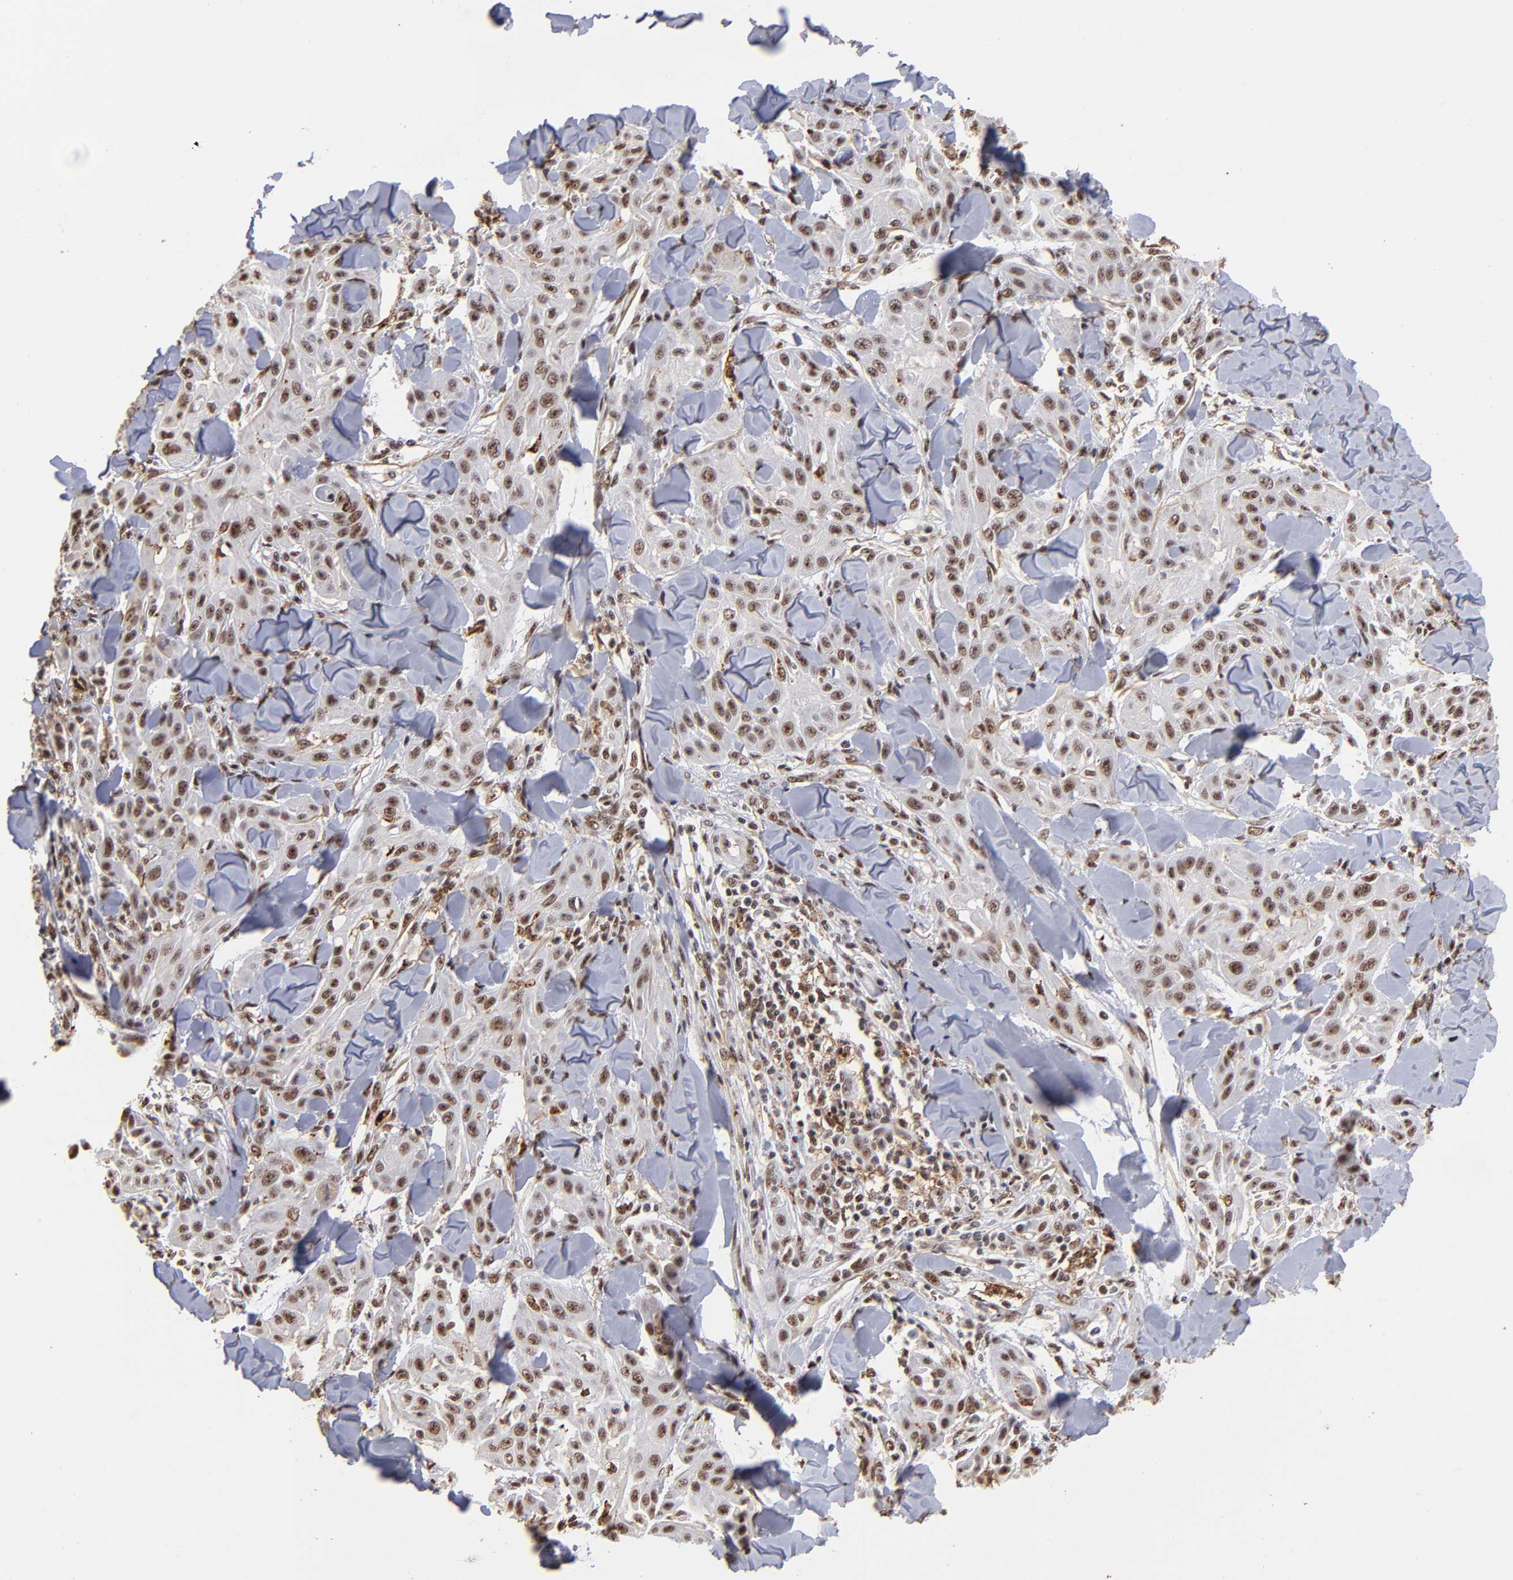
{"staining": {"intensity": "strong", "quantity": ">75%", "location": "nuclear"}, "tissue": "skin cancer", "cell_type": "Tumor cells", "image_type": "cancer", "snomed": [{"axis": "morphology", "description": "Squamous cell carcinoma, NOS"}, {"axis": "topography", "description": "Skin"}], "caption": "Skin cancer (squamous cell carcinoma) stained for a protein (brown) demonstrates strong nuclear positive positivity in approximately >75% of tumor cells.", "gene": "ZNF146", "patient": {"sex": "male", "age": 24}}